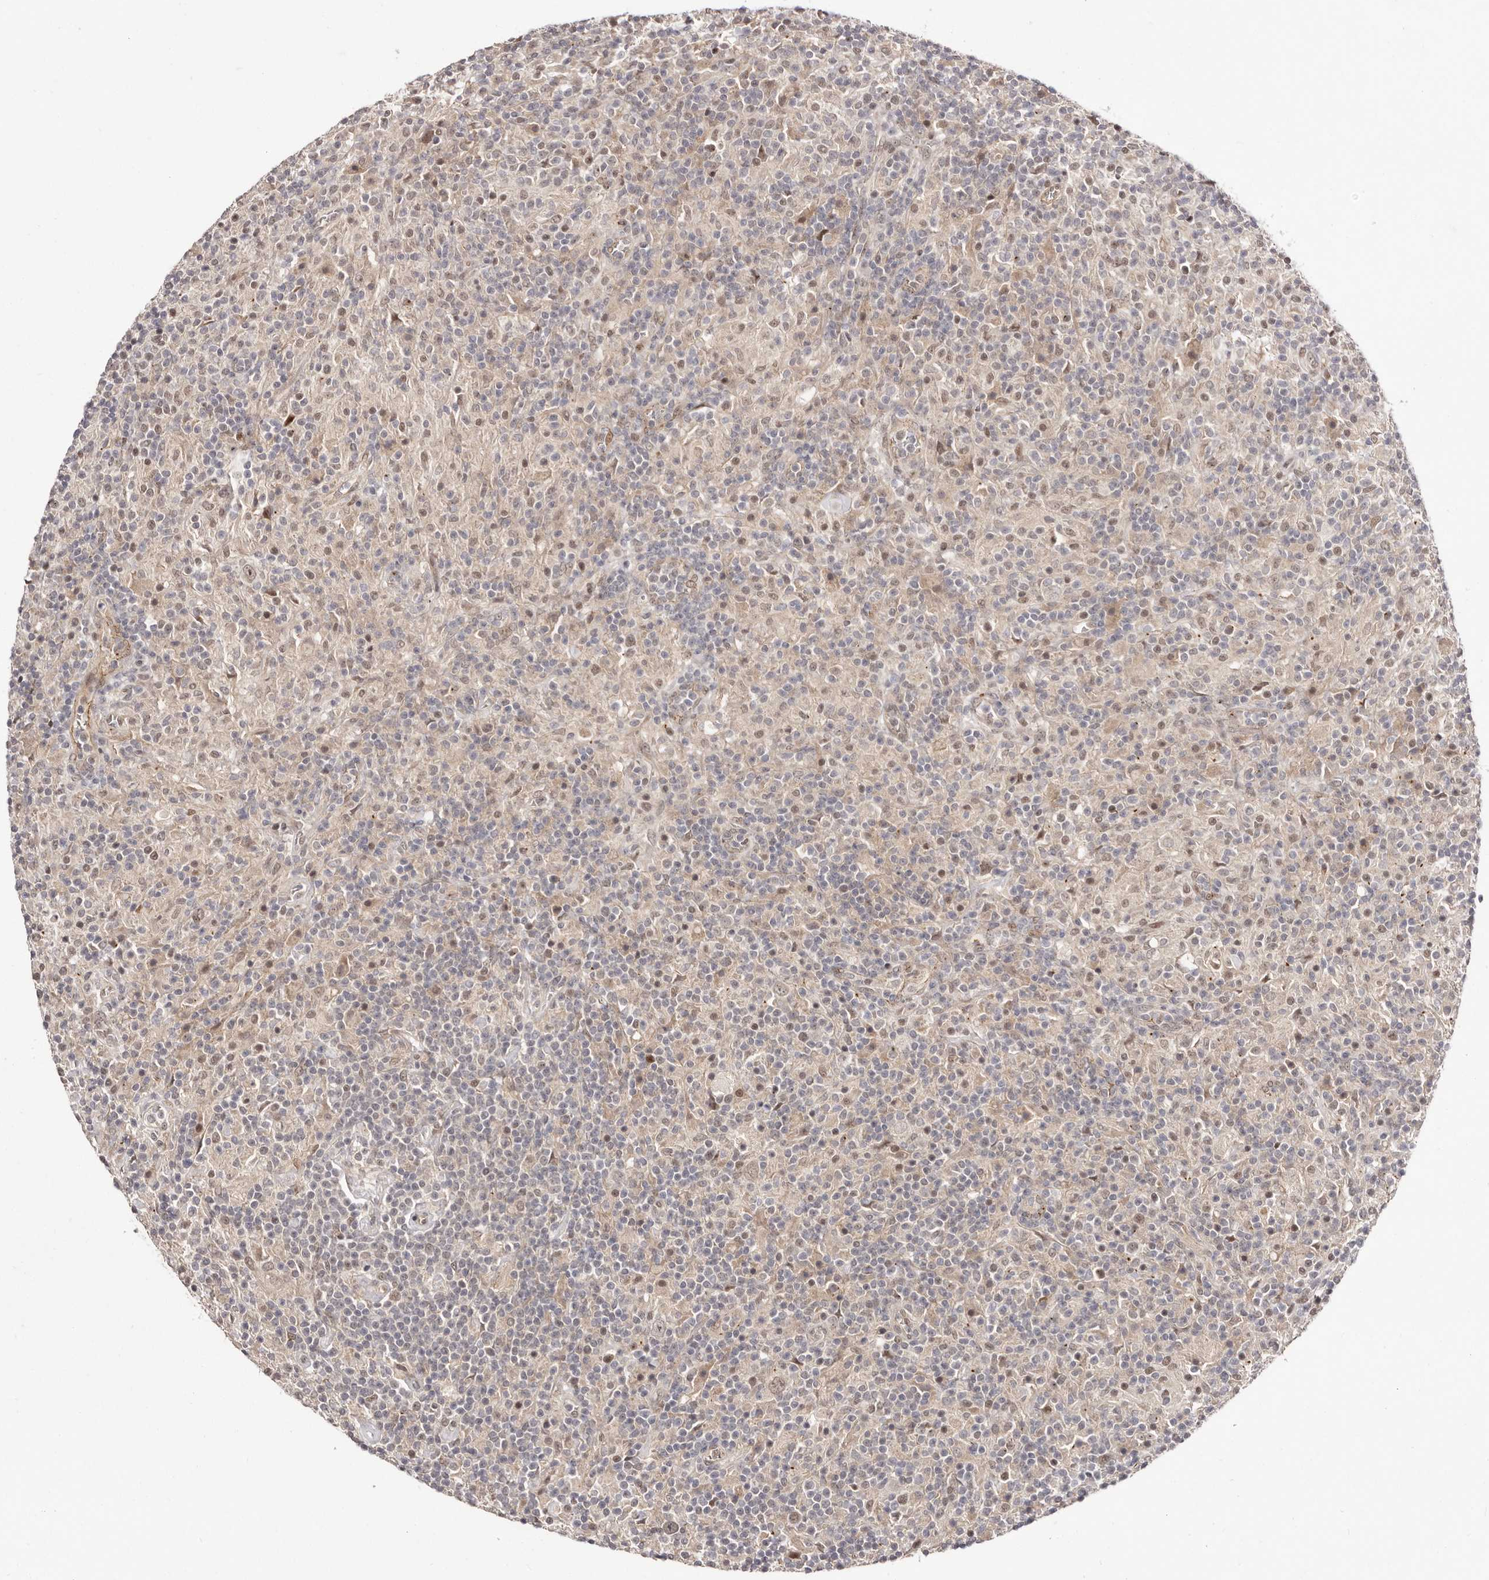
{"staining": {"intensity": "weak", "quantity": "25%-75%", "location": "nuclear"}, "tissue": "lymphoma", "cell_type": "Tumor cells", "image_type": "cancer", "snomed": [{"axis": "morphology", "description": "Hodgkin's disease, NOS"}, {"axis": "topography", "description": "Lymph node"}], "caption": "Immunohistochemistry (IHC) photomicrograph of lymphoma stained for a protein (brown), which exhibits low levels of weak nuclear expression in approximately 25%-75% of tumor cells.", "gene": "EGR3", "patient": {"sex": "male", "age": 70}}